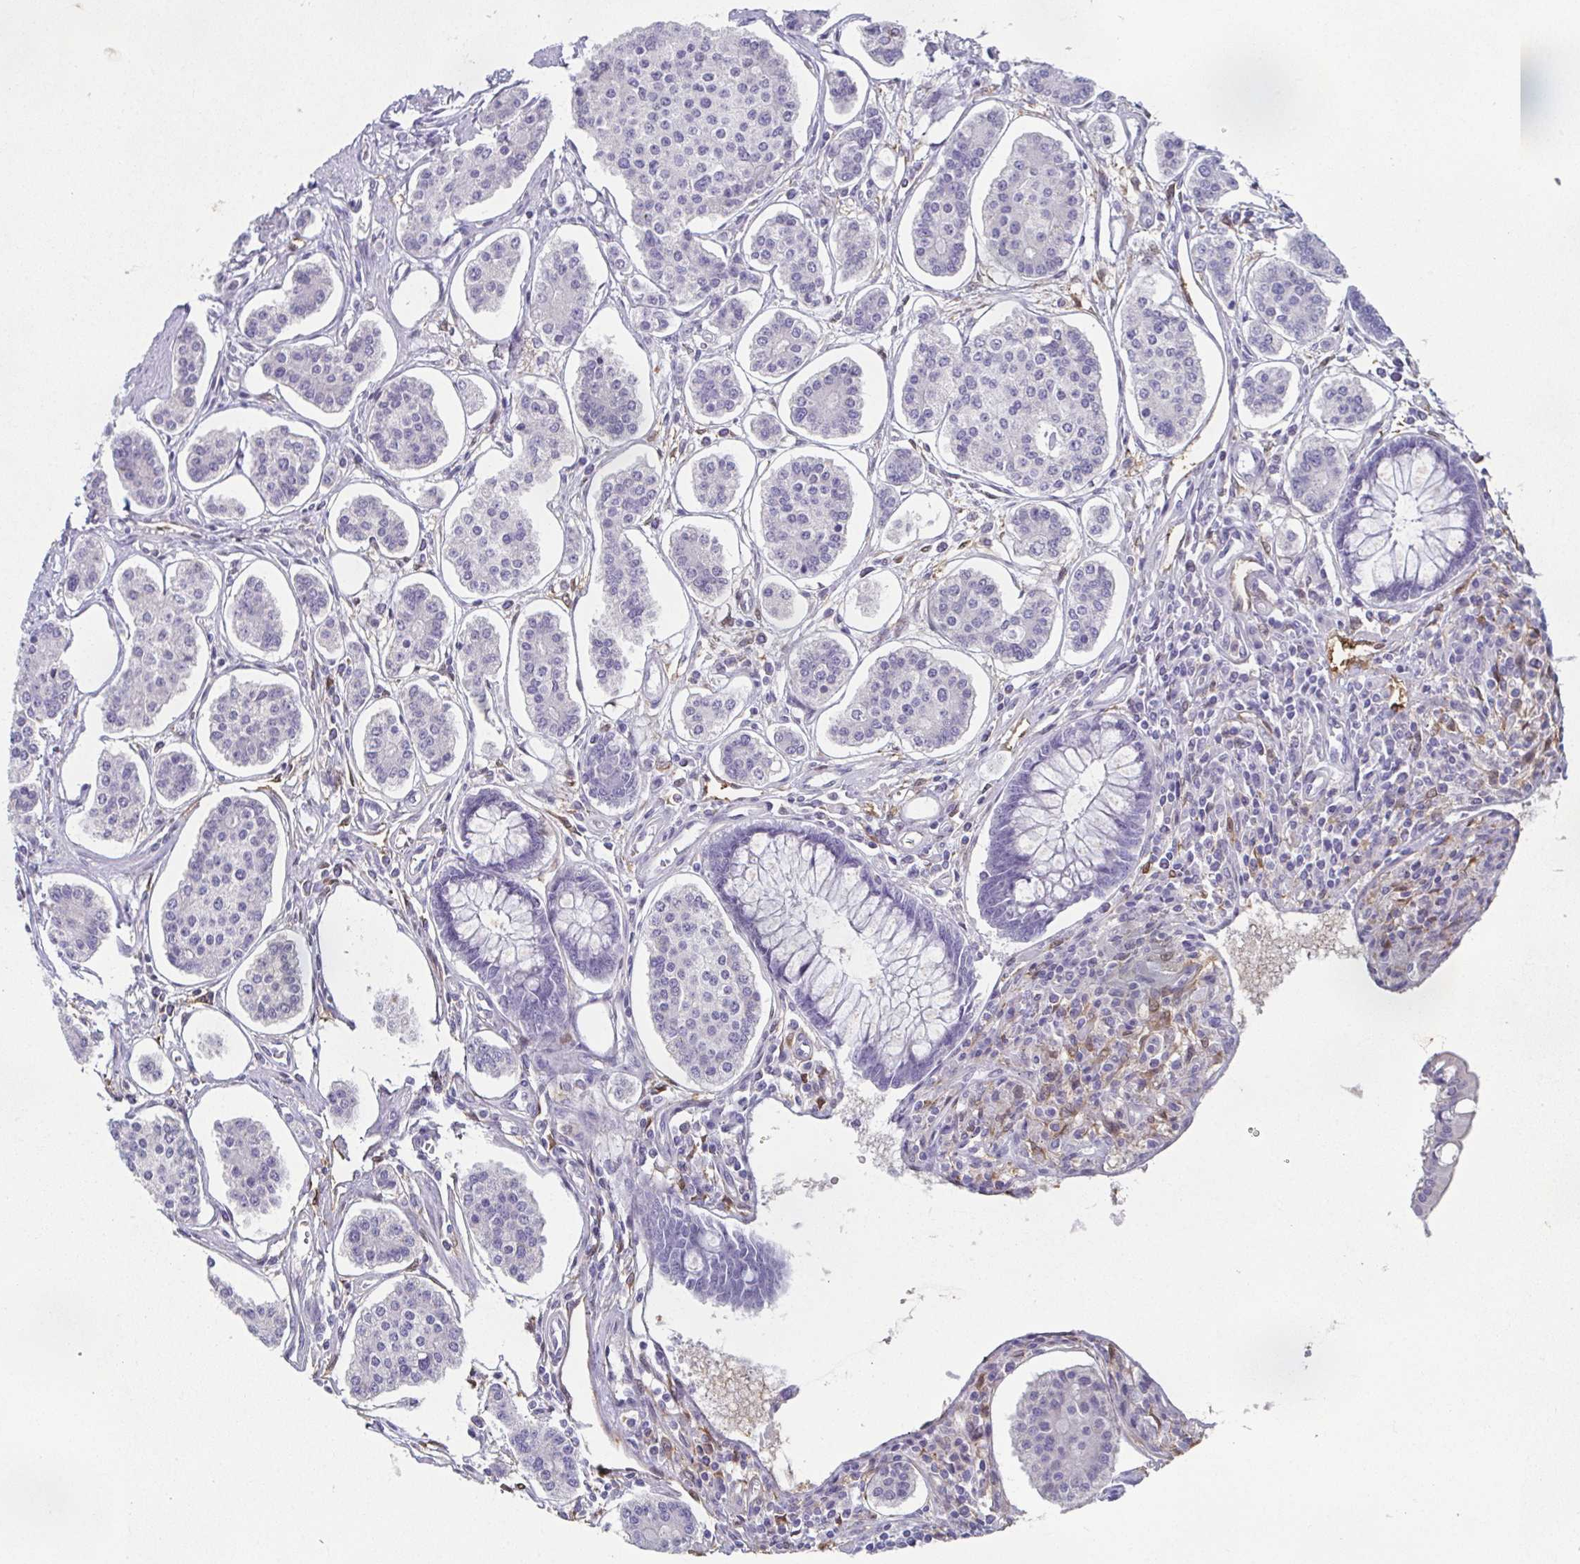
{"staining": {"intensity": "negative", "quantity": "none", "location": "none"}, "tissue": "carcinoid", "cell_type": "Tumor cells", "image_type": "cancer", "snomed": [{"axis": "morphology", "description": "Carcinoid, malignant, NOS"}, {"axis": "topography", "description": "Small intestine"}], "caption": "High magnification brightfield microscopy of carcinoid (malignant) stained with DAB (3,3'-diaminobenzidine) (brown) and counterstained with hematoxylin (blue): tumor cells show no significant positivity.", "gene": "RBP1", "patient": {"sex": "female", "age": 65}}